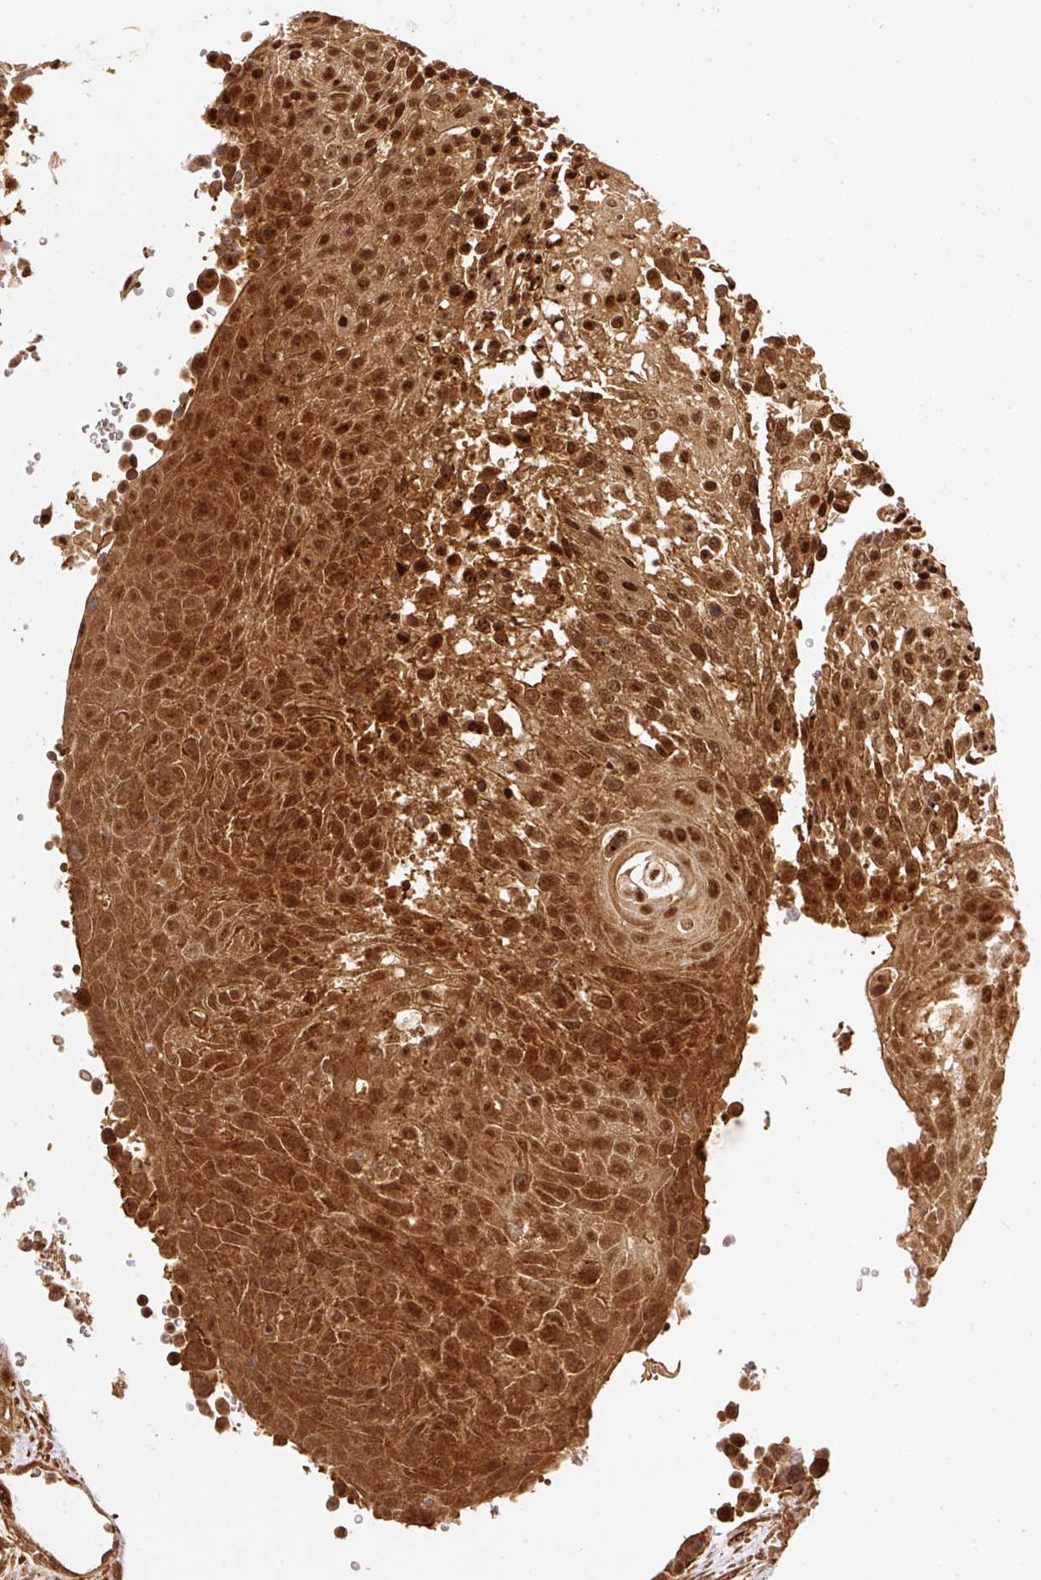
{"staining": {"intensity": "strong", "quantity": ">75%", "location": "cytoplasmic/membranous,nuclear"}, "tissue": "urothelial cancer", "cell_type": "Tumor cells", "image_type": "cancer", "snomed": [{"axis": "morphology", "description": "Urothelial carcinoma, High grade"}, {"axis": "topography", "description": "Urinary bladder"}], "caption": "This image reveals immunohistochemistry staining of human urothelial carcinoma (high-grade), with high strong cytoplasmic/membranous and nuclear positivity in about >75% of tumor cells.", "gene": "PSMD1", "patient": {"sex": "female", "age": 63}}